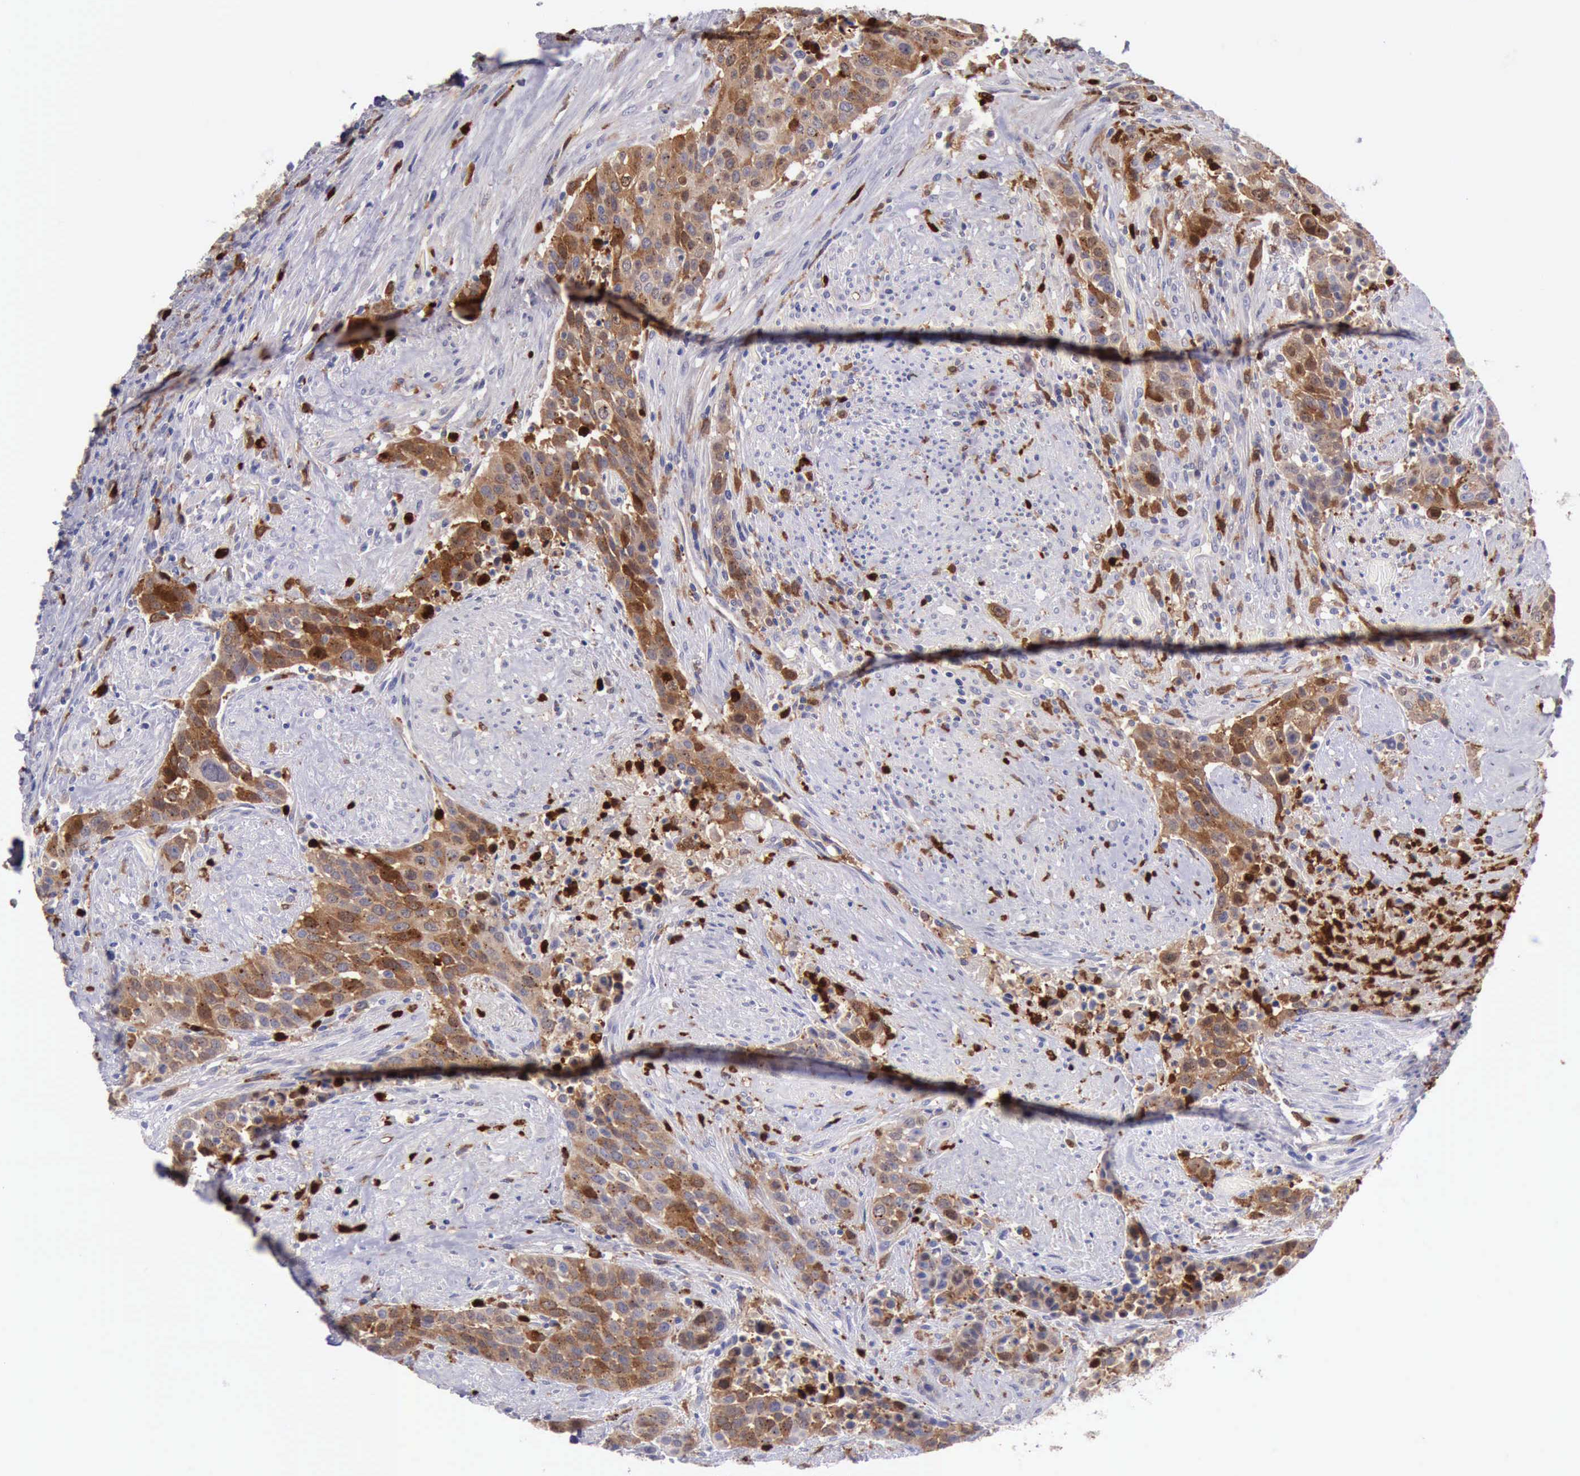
{"staining": {"intensity": "strong", "quantity": ">75%", "location": "cytoplasmic/membranous"}, "tissue": "urothelial cancer", "cell_type": "Tumor cells", "image_type": "cancer", "snomed": [{"axis": "morphology", "description": "Urothelial carcinoma, High grade"}, {"axis": "topography", "description": "Urinary bladder"}], "caption": "Urothelial cancer tissue reveals strong cytoplasmic/membranous staining in about >75% of tumor cells, visualized by immunohistochemistry. (DAB = brown stain, brightfield microscopy at high magnification).", "gene": "CSTA", "patient": {"sex": "male", "age": 74}}